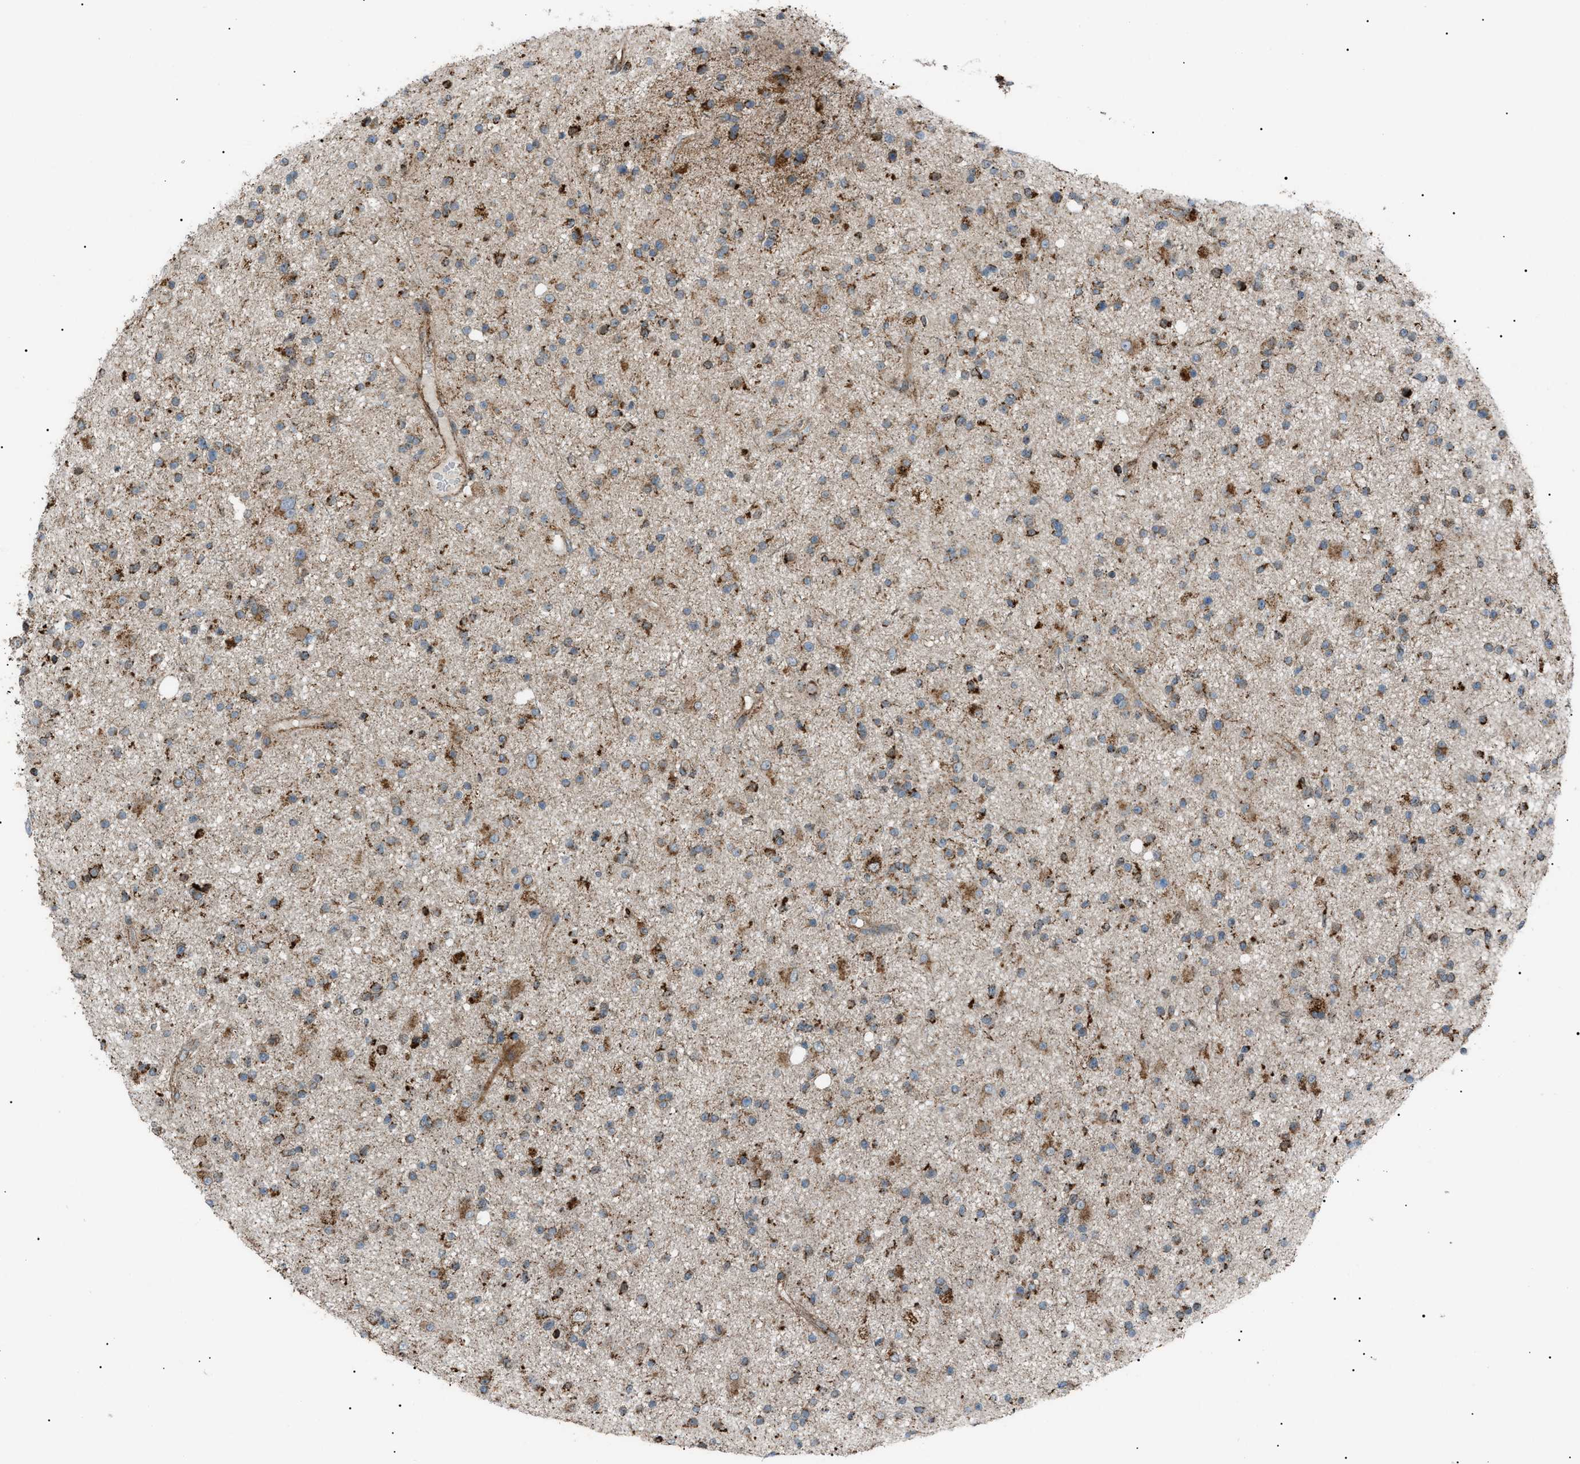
{"staining": {"intensity": "moderate", "quantity": "25%-75%", "location": "cytoplasmic/membranous"}, "tissue": "glioma", "cell_type": "Tumor cells", "image_type": "cancer", "snomed": [{"axis": "morphology", "description": "Glioma, malignant, High grade"}, {"axis": "topography", "description": "Brain"}], "caption": "The image exhibits immunohistochemical staining of glioma. There is moderate cytoplasmic/membranous staining is seen in about 25%-75% of tumor cells.", "gene": "C1GALT1C1", "patient": {"sex": "male", "age": 33}}